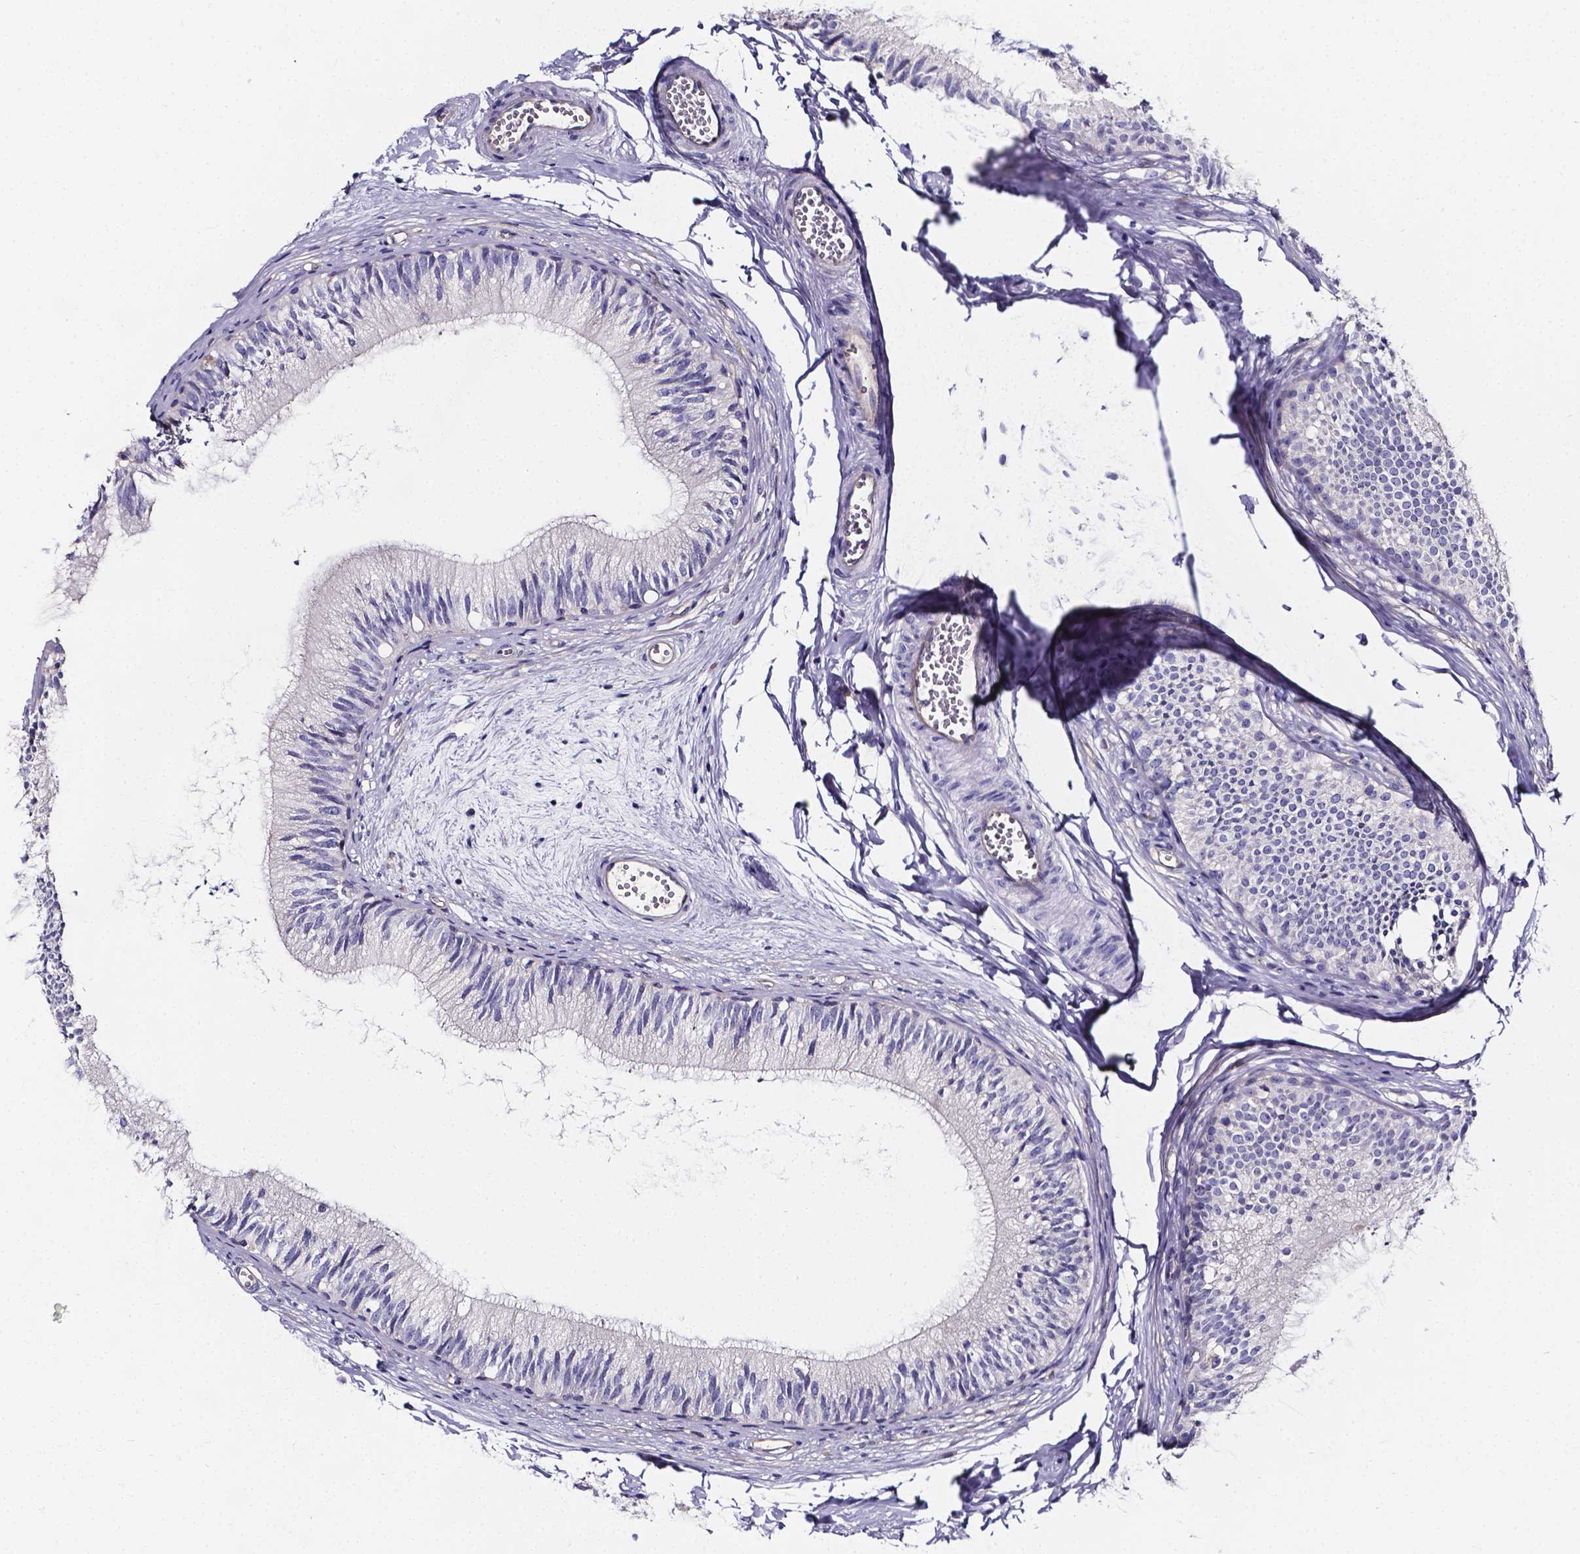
{"staining": {"intensity": "negative", "quantity": "none", "location": "none"}, "tissue": "epididymis", "cell_type": "Glandular cells", "image_type": "normal", "snomed": [{"axis": "morphology", "description": "Normal tissue, NOS"}, {"axis": "topography", "description": "Epididymis"}], "caption": "The image exhibits no significant staining in glandular cells of epididymis.", "gene": "CACNG8", "patient": {"sex": "male", "age": 29}}